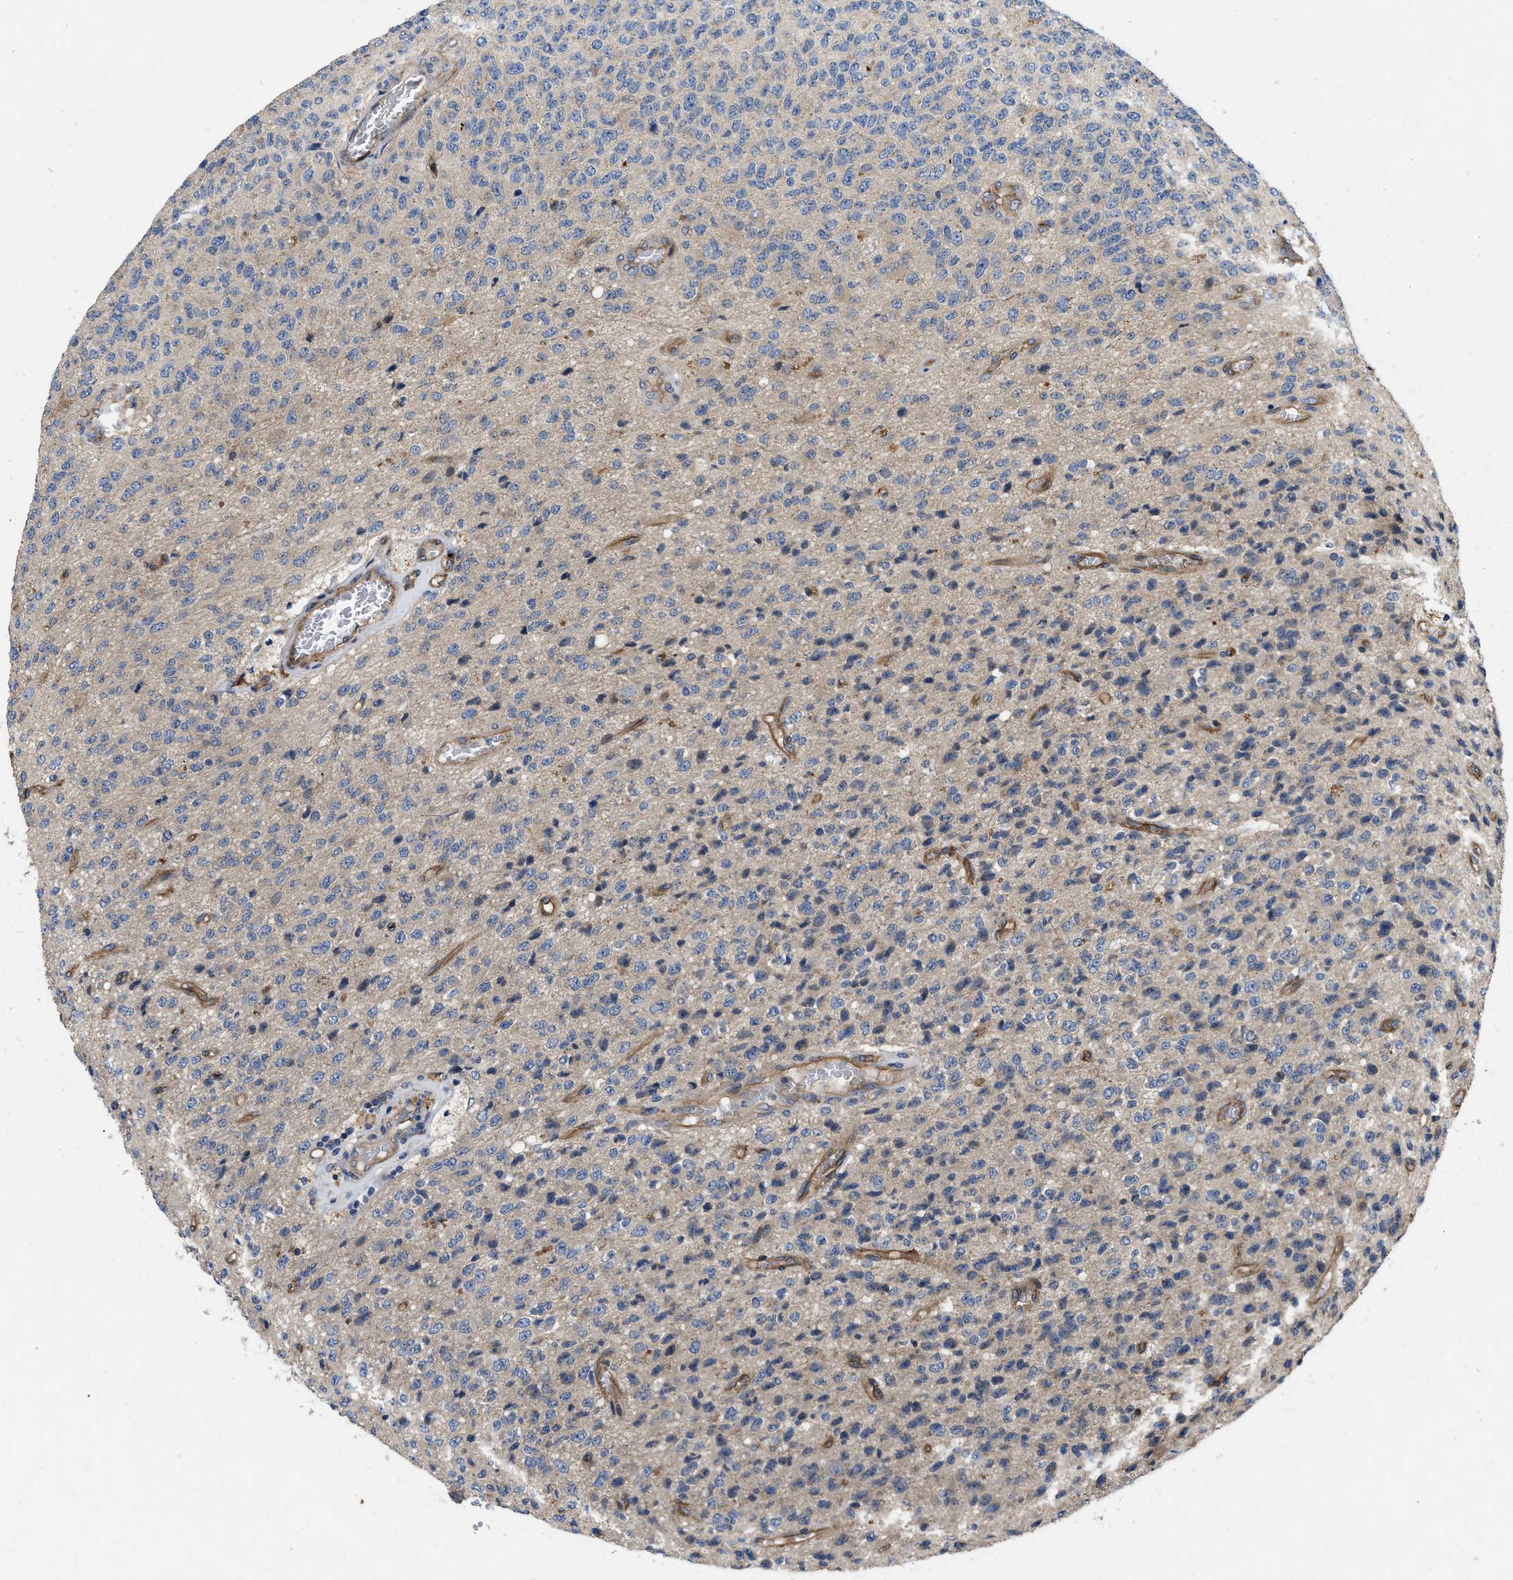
{"staining": {"intensity": "weak", "quantity": "25%-75%", "location": "cytoplasmic/membranous"}, "tissue": "glioma", "cell_type": "Tumor cells", "image_type": "cancer", "snomed": [{"axis": "morphology", "description": "Glioma, malignant, High grade"}, {"axis": "topography", "description": "pancreas cauda"}], "caption": "Malignant glioma (high-grade) stained for a protein demonstrates weak cytoplasmic/membranous positivity in tumor cells. (DAB IHC with brightfield microscopy, high magnification).", "gene": "HSPA12B", "patient": {"sex": "male", "age": 60}}